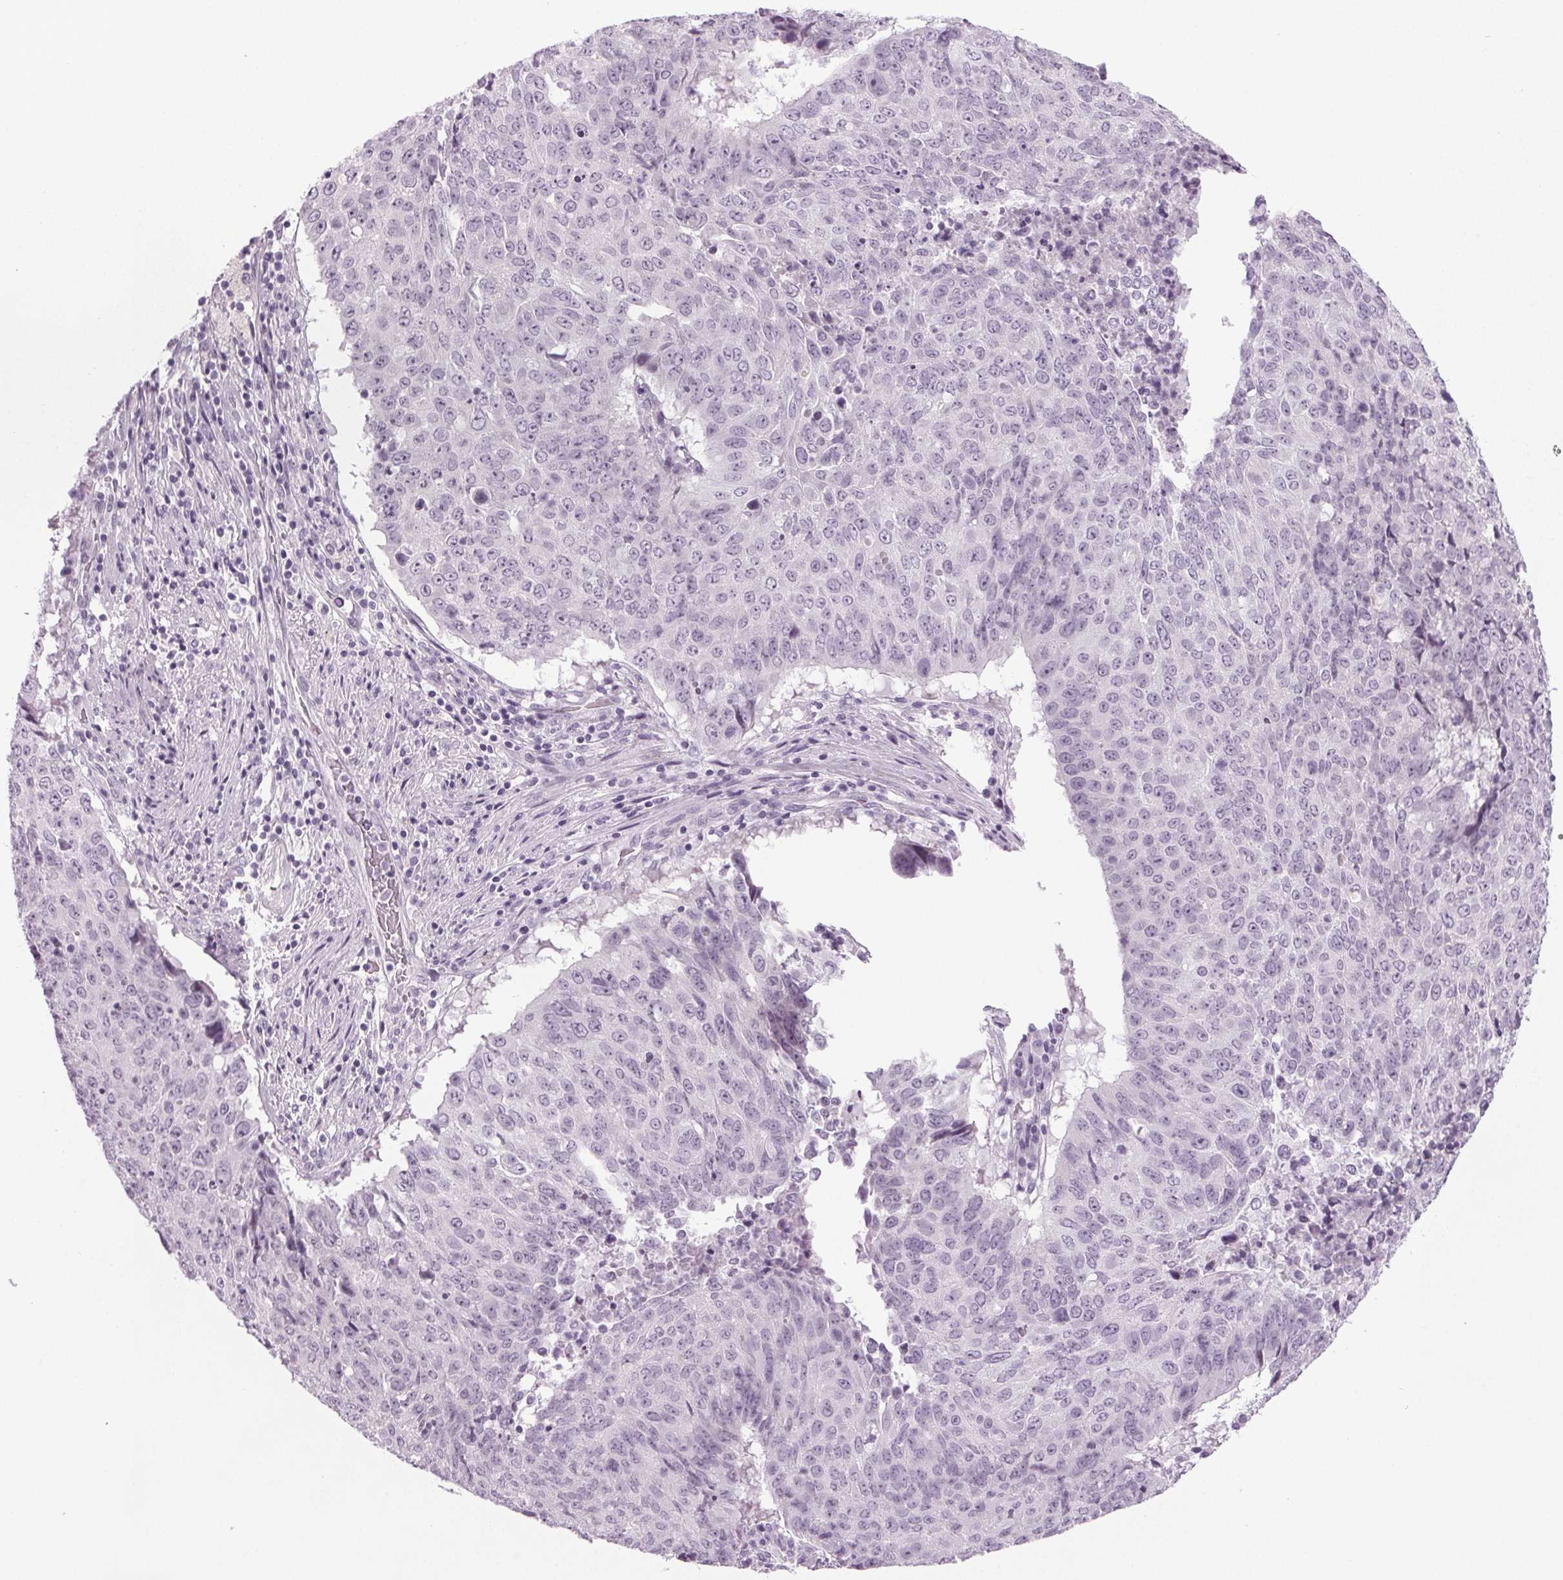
{"staining": {"intensity": "negative", "quantity": "none", "location": "none"}, "tissue": "lung cancer", "cell_type": "Tumor cells", "image_type": "cancer", "snomed": [{"axis": "morphology", "description": "Normal tissue, NOS"}, {"axis": "morphology", "description": "Squamous cell carcinoma, NOS"}, {"axis": "topography", "description": "Bronchus"}, {"axis": "topography", "description": "Lung"}], "caption": "Histopathology image shows no significant protein positivity in tumor cells of lung squamous cell carcinoma.", "gene": "IGF2BP1", "patient": {"sex": "male", "age": 64}}